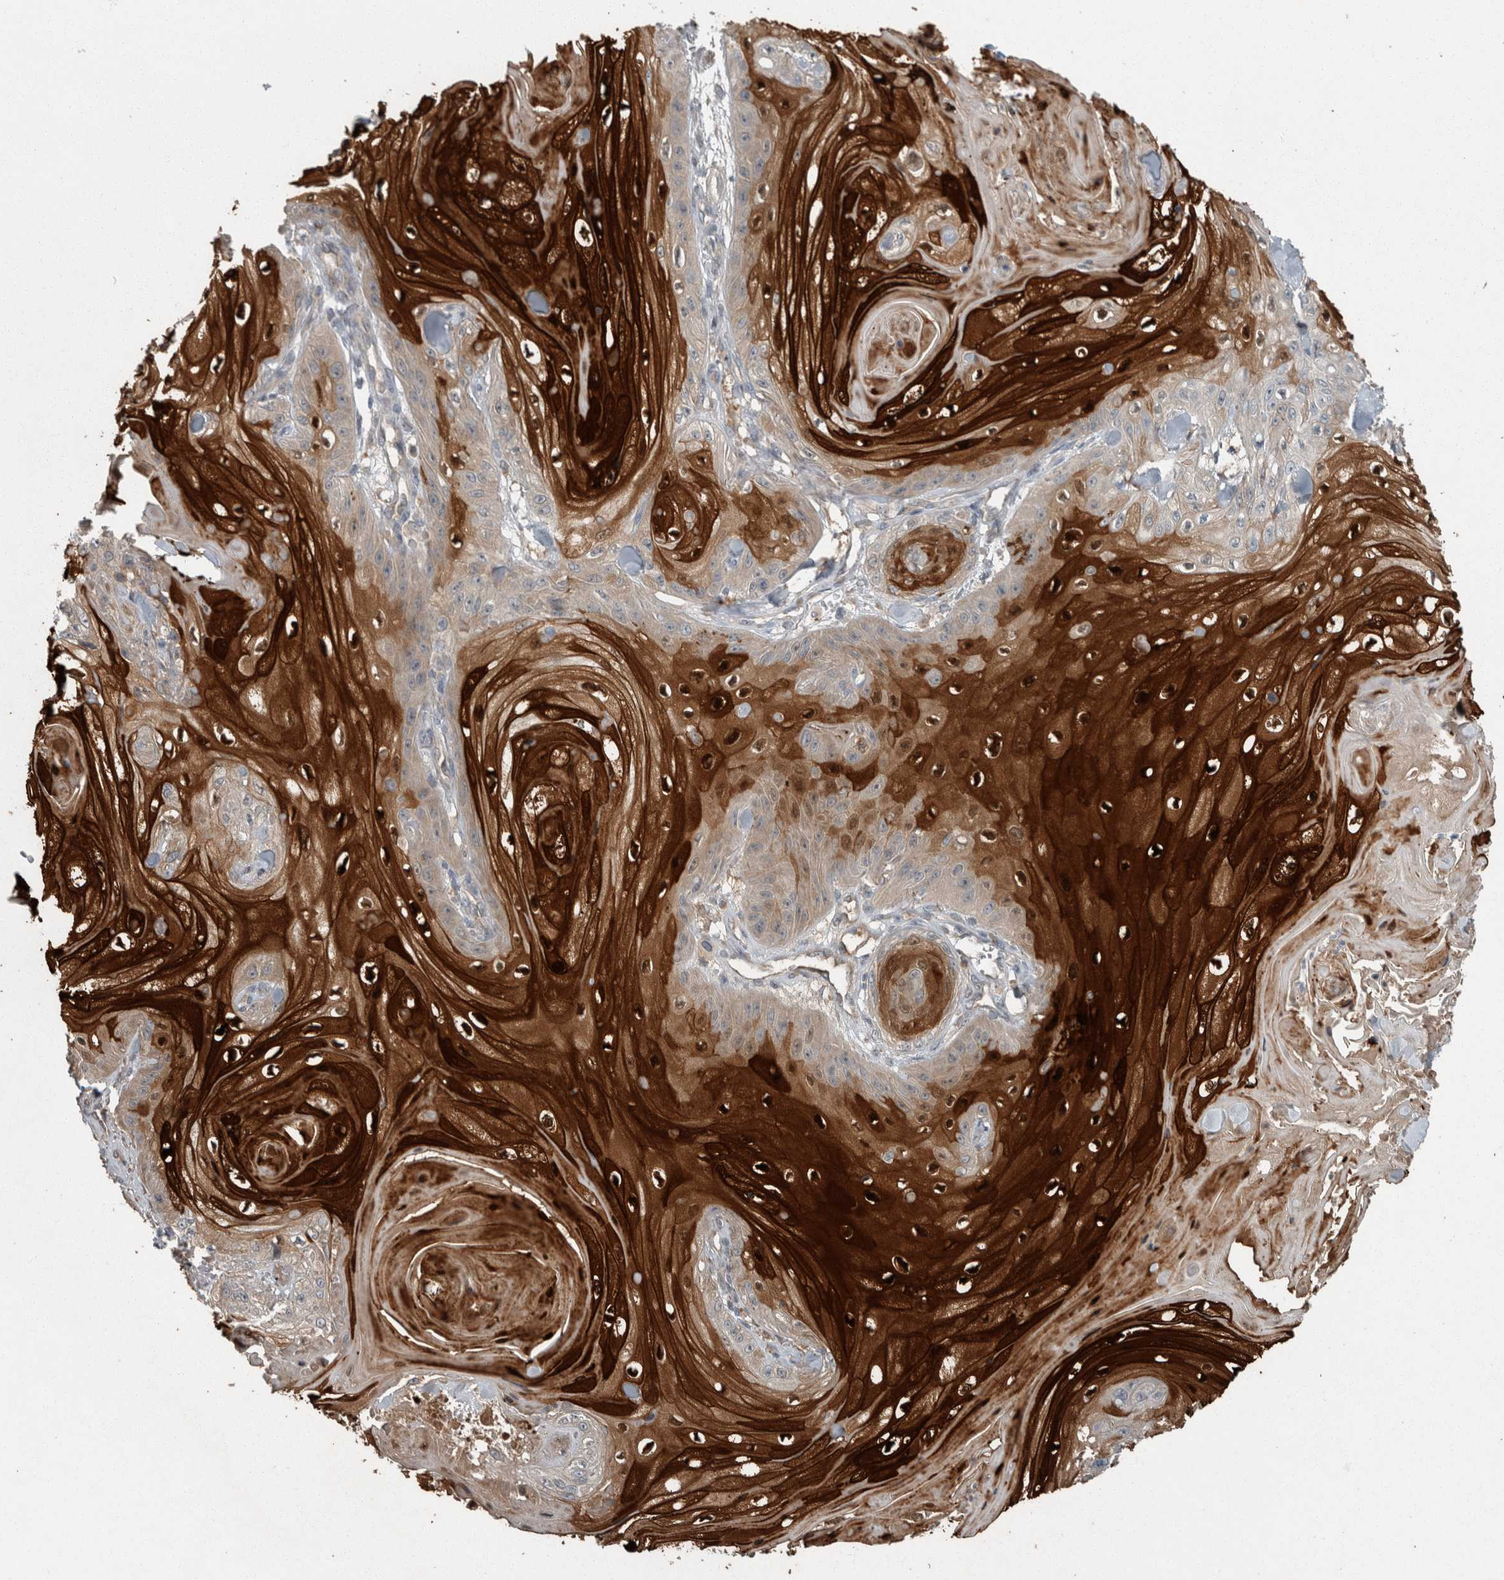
{"staining": {"intensity": "strong", "quantity": "25%-75%", "location": "cytoplasmic/membranous,nuclear"}, "tissue": "skin cancer", "cell_type": "Tumor cells", "image_type": "cancer", "snomed": [{"axis": "morphology", "description": "Squamous cell carcinoma, NOS"}, {"axis": "topography", "description": "Skin"}], "caption": "Immunohistochemistry micrograph of neoplastic tissue: squamous cell carcinoma (skin) stained using immunohistochemistry shows high levels of strong protein expression localized specifically in the cytoplasmic/membranous and nuclear of tumor cells, appearing as a cytoplasmic/membranous and nuclear brown color.", "gene": "KNTC1", "patient": {"sex": "male", "age": 74}}